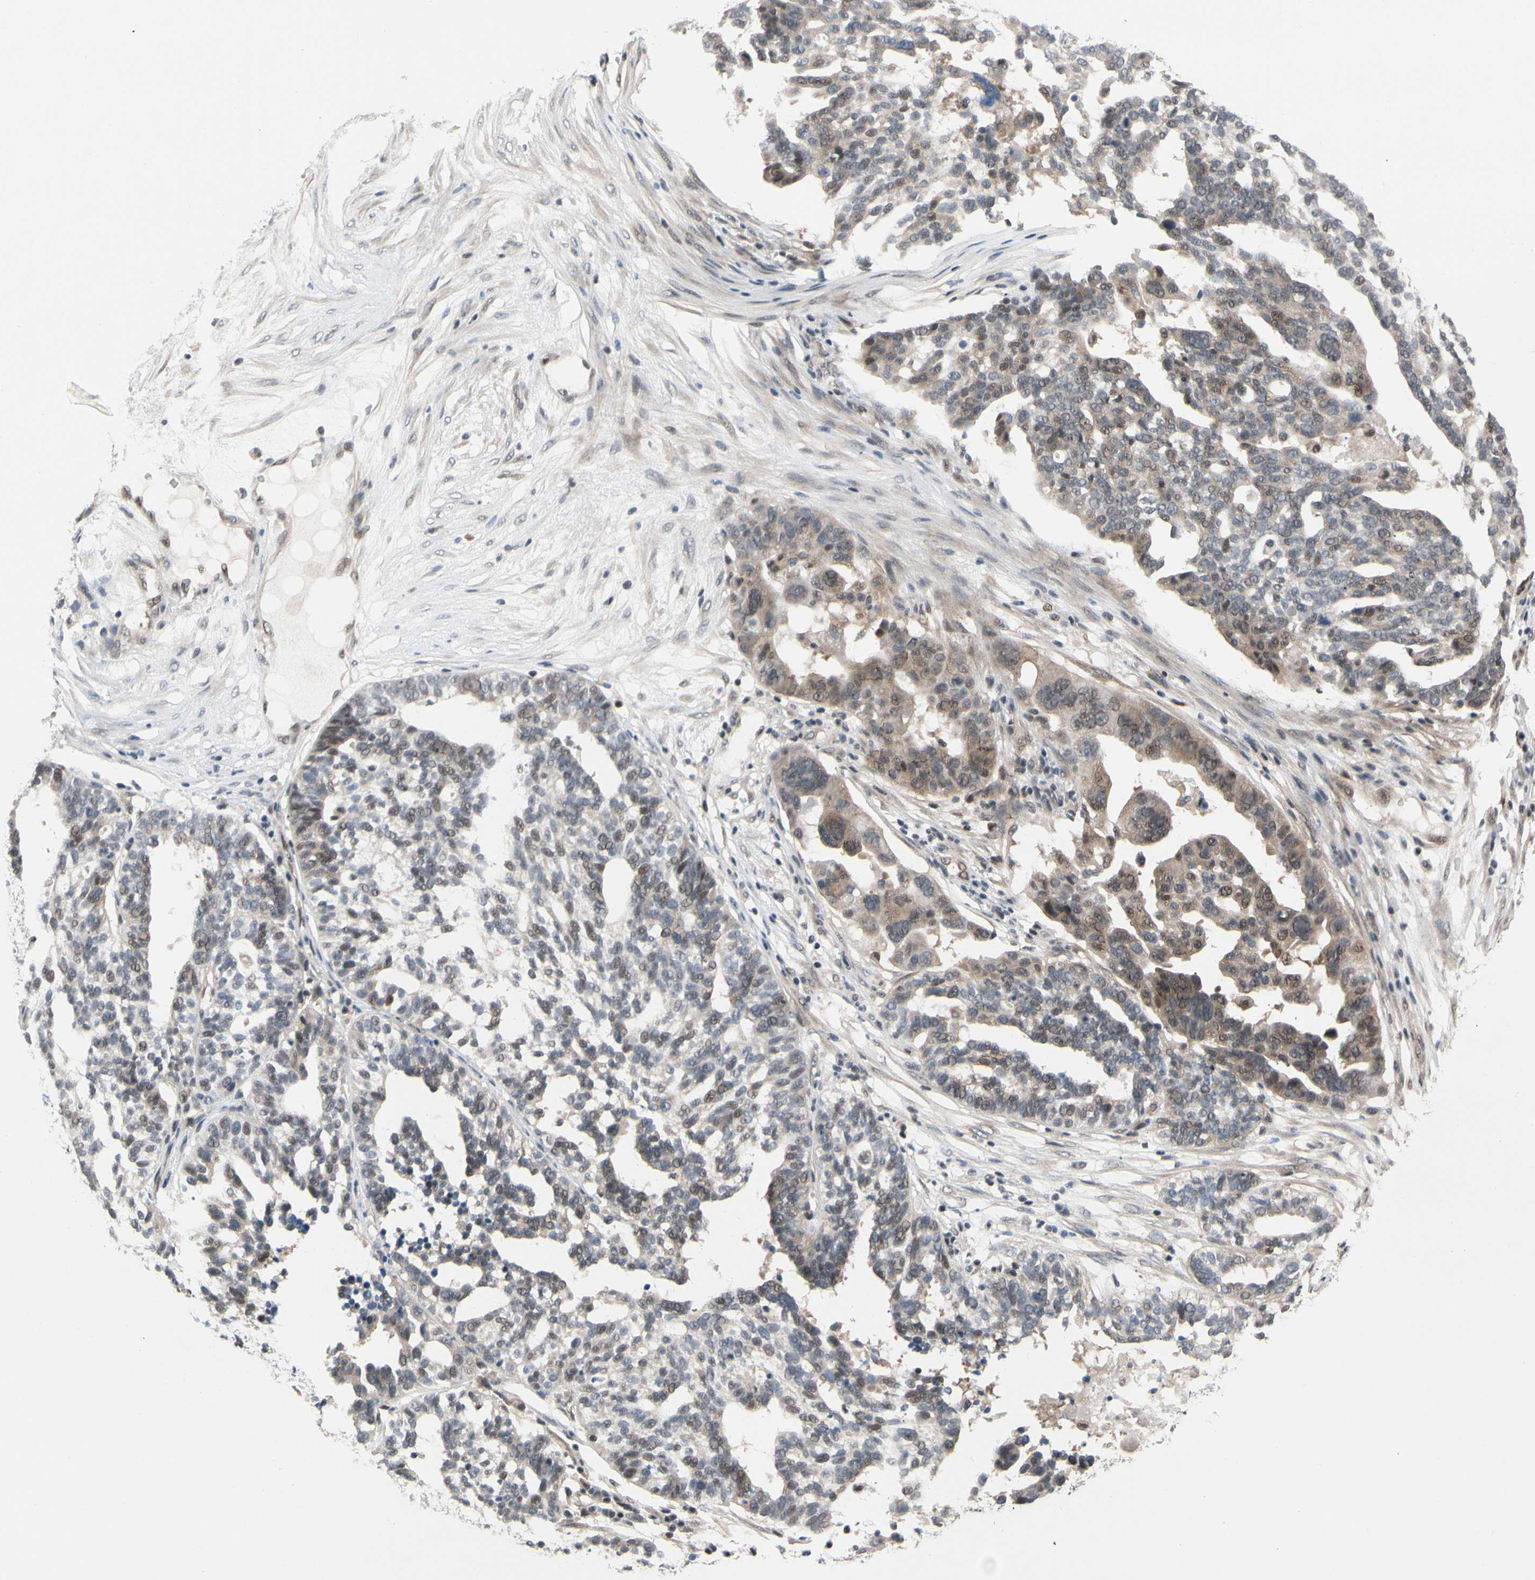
{"staining": {"intensity": "moderate", "quantity": "<25%", "location": "nuclear"}, "tissue": "ovarian cancer", "cell_type": "Tumor cells", "image_type": "cancer", "snomed": [{"axis": "morphology", "description": "Cystadenocarcinoma, serous, NOS"}, {"axis": "topography", "description": "Ovary"}], "caption": "DAB (3,3'-diaminobenzidine) immunohistochemical staining of human ovarian serous cystadenocarcinoma shows moderate nuclear protein expression in about <25% of tumor cells. (Brightfield microscopy of DAB IHC at high magnification).", "gene": "TAF4", "patient": {"sex": "female", "age": 59}}